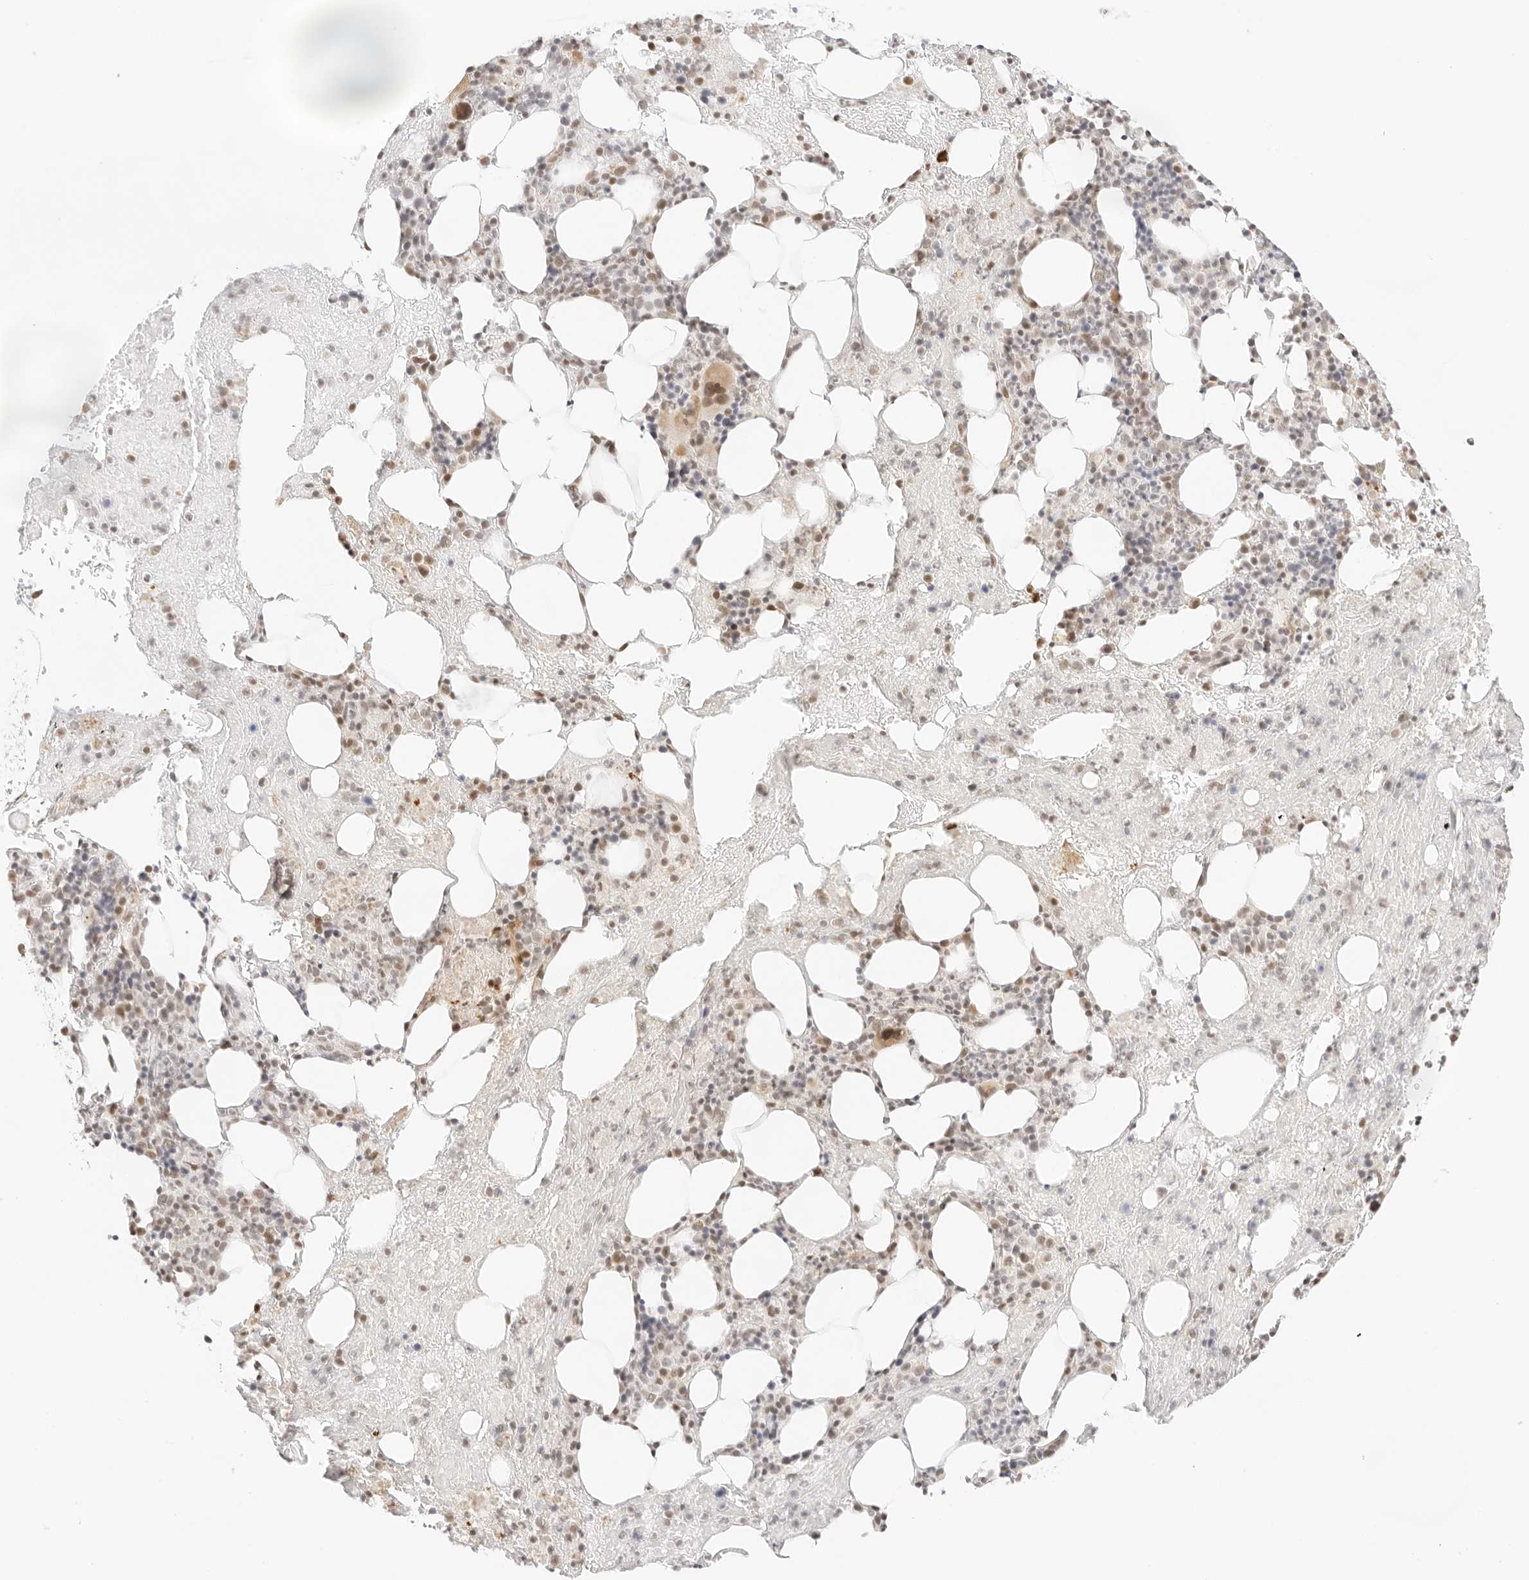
{"staining": {"intensity": "moderate", "quantity": "<25%", "location": "cytoplasmic/membranous"}, "tissue": "bone marrow", "cell_type": "Hematopoietic cells", "image_type": "normal", "snomed": [{"axis": "morphology", "description": "Normal tissue, NOS"}, {"axis": "topography", "description": "Bone marrow"}], "caption": "Immunohistochemical staining of normal human bone marrow reveals <25% levels of moderate cytoplasmic/membranous protein positivity in about <25% of hematopoietic cells.", "gene": "GNAS", "patient": {"sex": "female", "age": 54}}